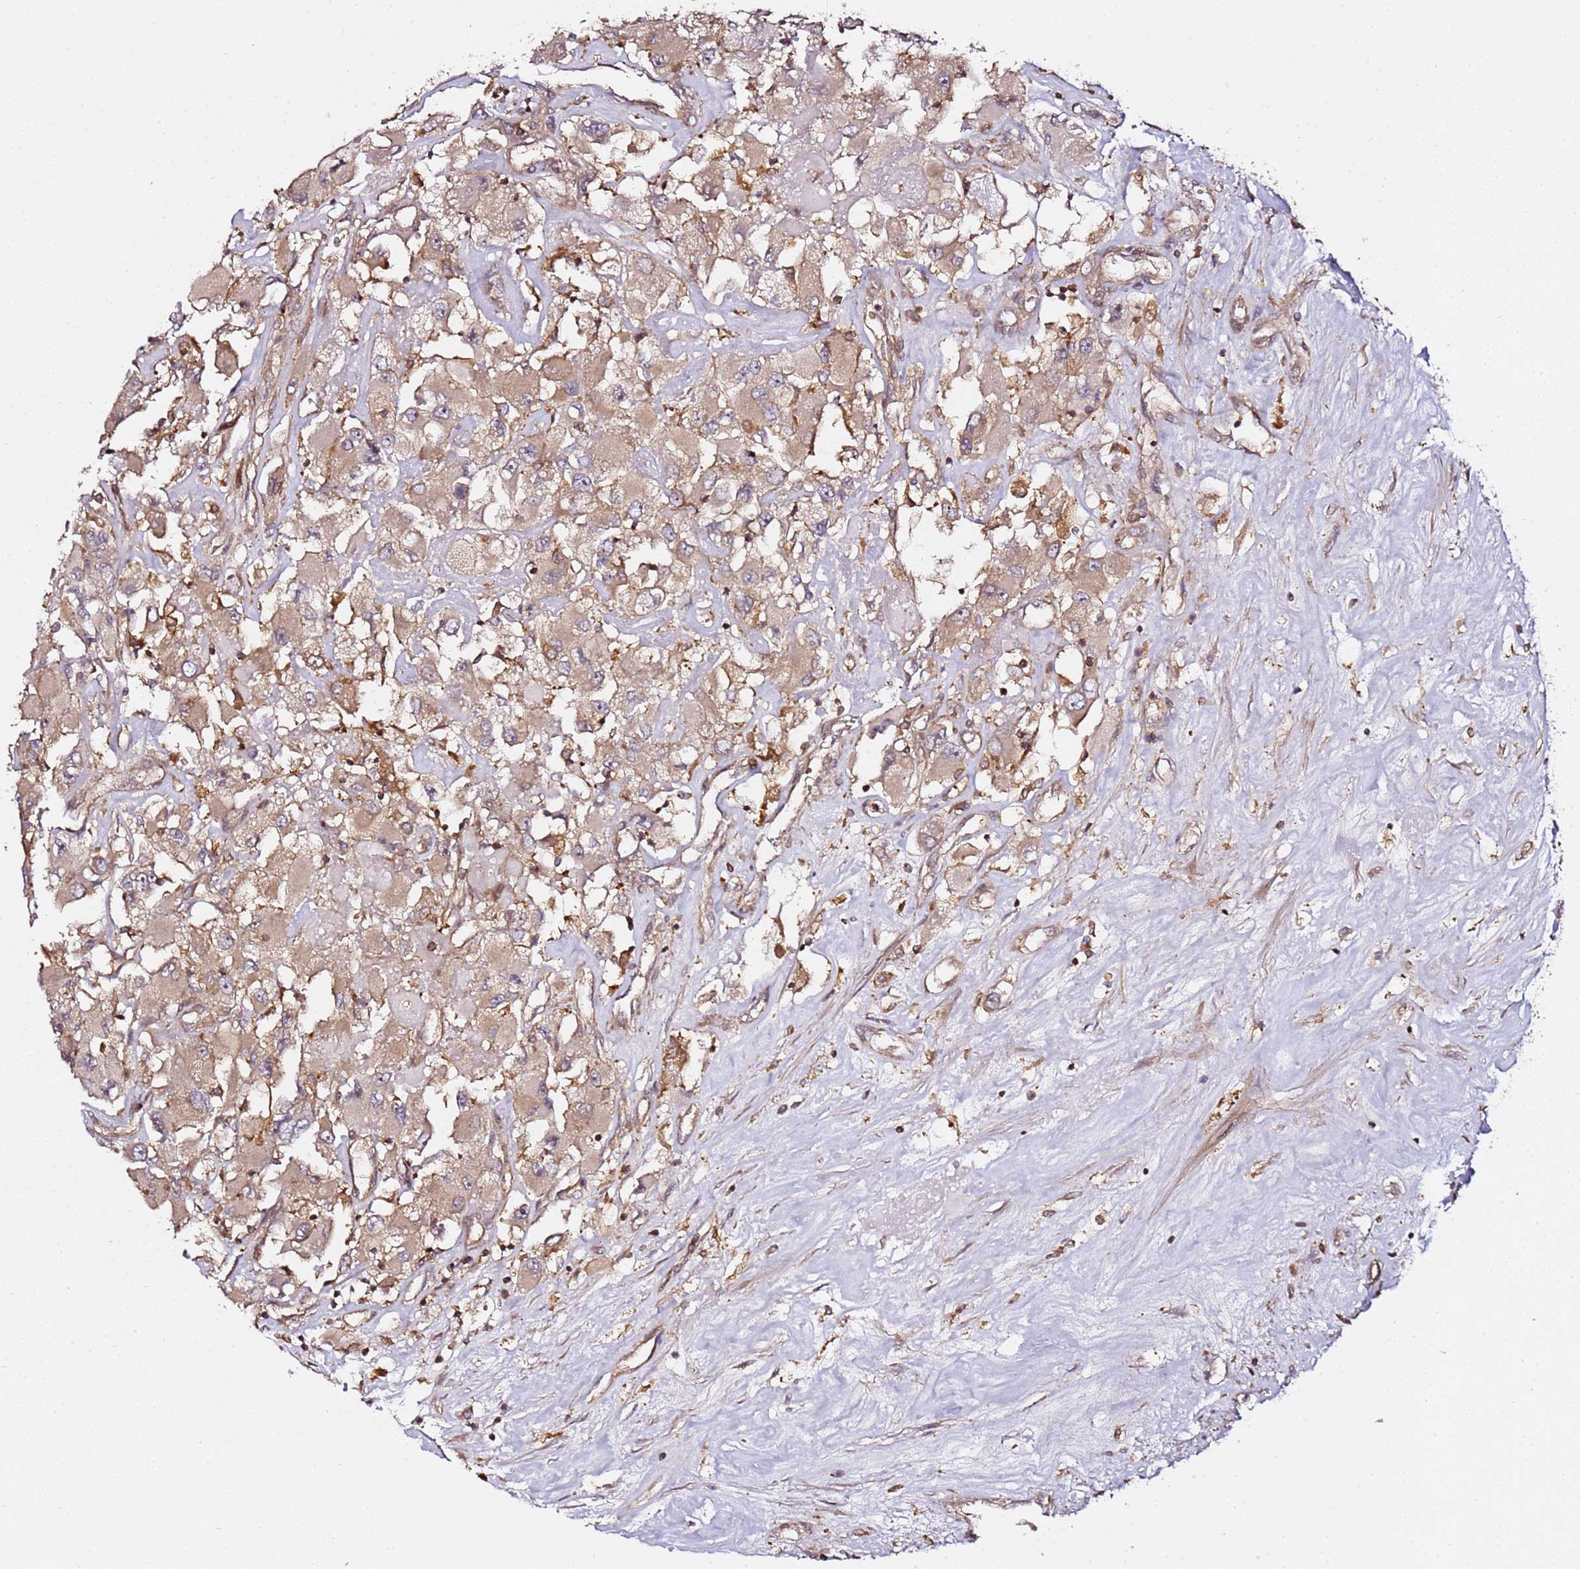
{"staining": {"intensity": "weak", "quantity": "25%-75%", "location": "cytoplasmic/membranous"}, "tissue": "renal cancer", "cell_type": "Tumor cells", "image_type": "cancer", "snomed": [{"axis": "morphology", "description": "Adenocarcinoma, NOS"}, {"axis": "topography", "description": "Kidney"}], "caption": "This is an image of immunohistochemistry staining of renal cancer (adenocarcinoma), which shows weak expression in the cytoplasmic/membranous of tumor cells.", "gene": "PRMT7", "patient": {"sex": "female", "age": 52}}